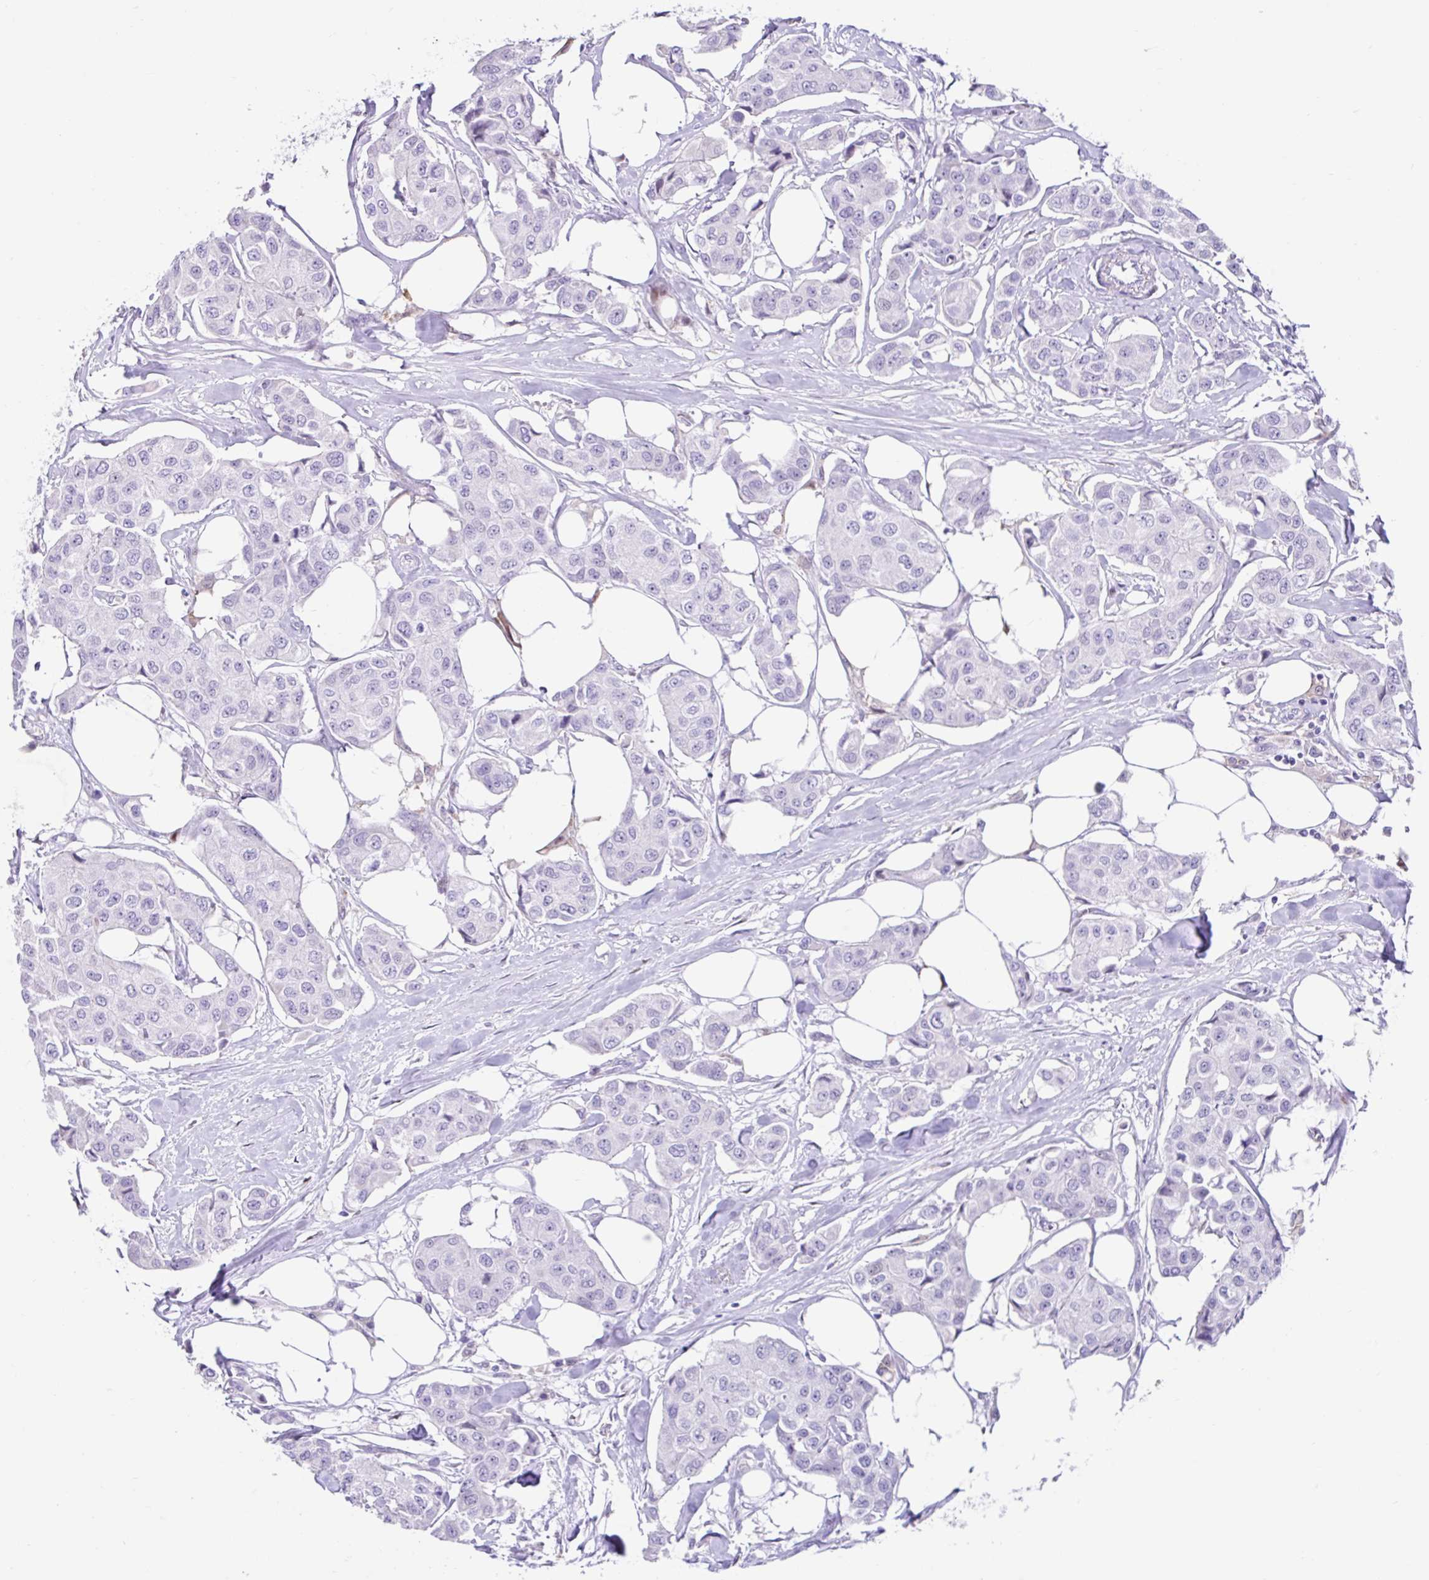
{"staining": {"intensity": "negative", "quantity": "none", "location": "none"}, "tissue": "breast cancer", "cell_type": "Tumor cells", "image_type": "cancer", "snomed": [{"axis": "morphology", "description": "Duct carcinoma"}, {"axis": "topography", "description": "Breast"}, {"axis": "topography", "description": "Lymph node"}], "caption": "An image of human invasive ductal carcinoma (breast) is negative for staining in tumor cells. (DAB IHC visualized using brightfield microscopy, high magnification).", "gene": "NHLH2", "patient": {"sex": "female", "age": 80}}